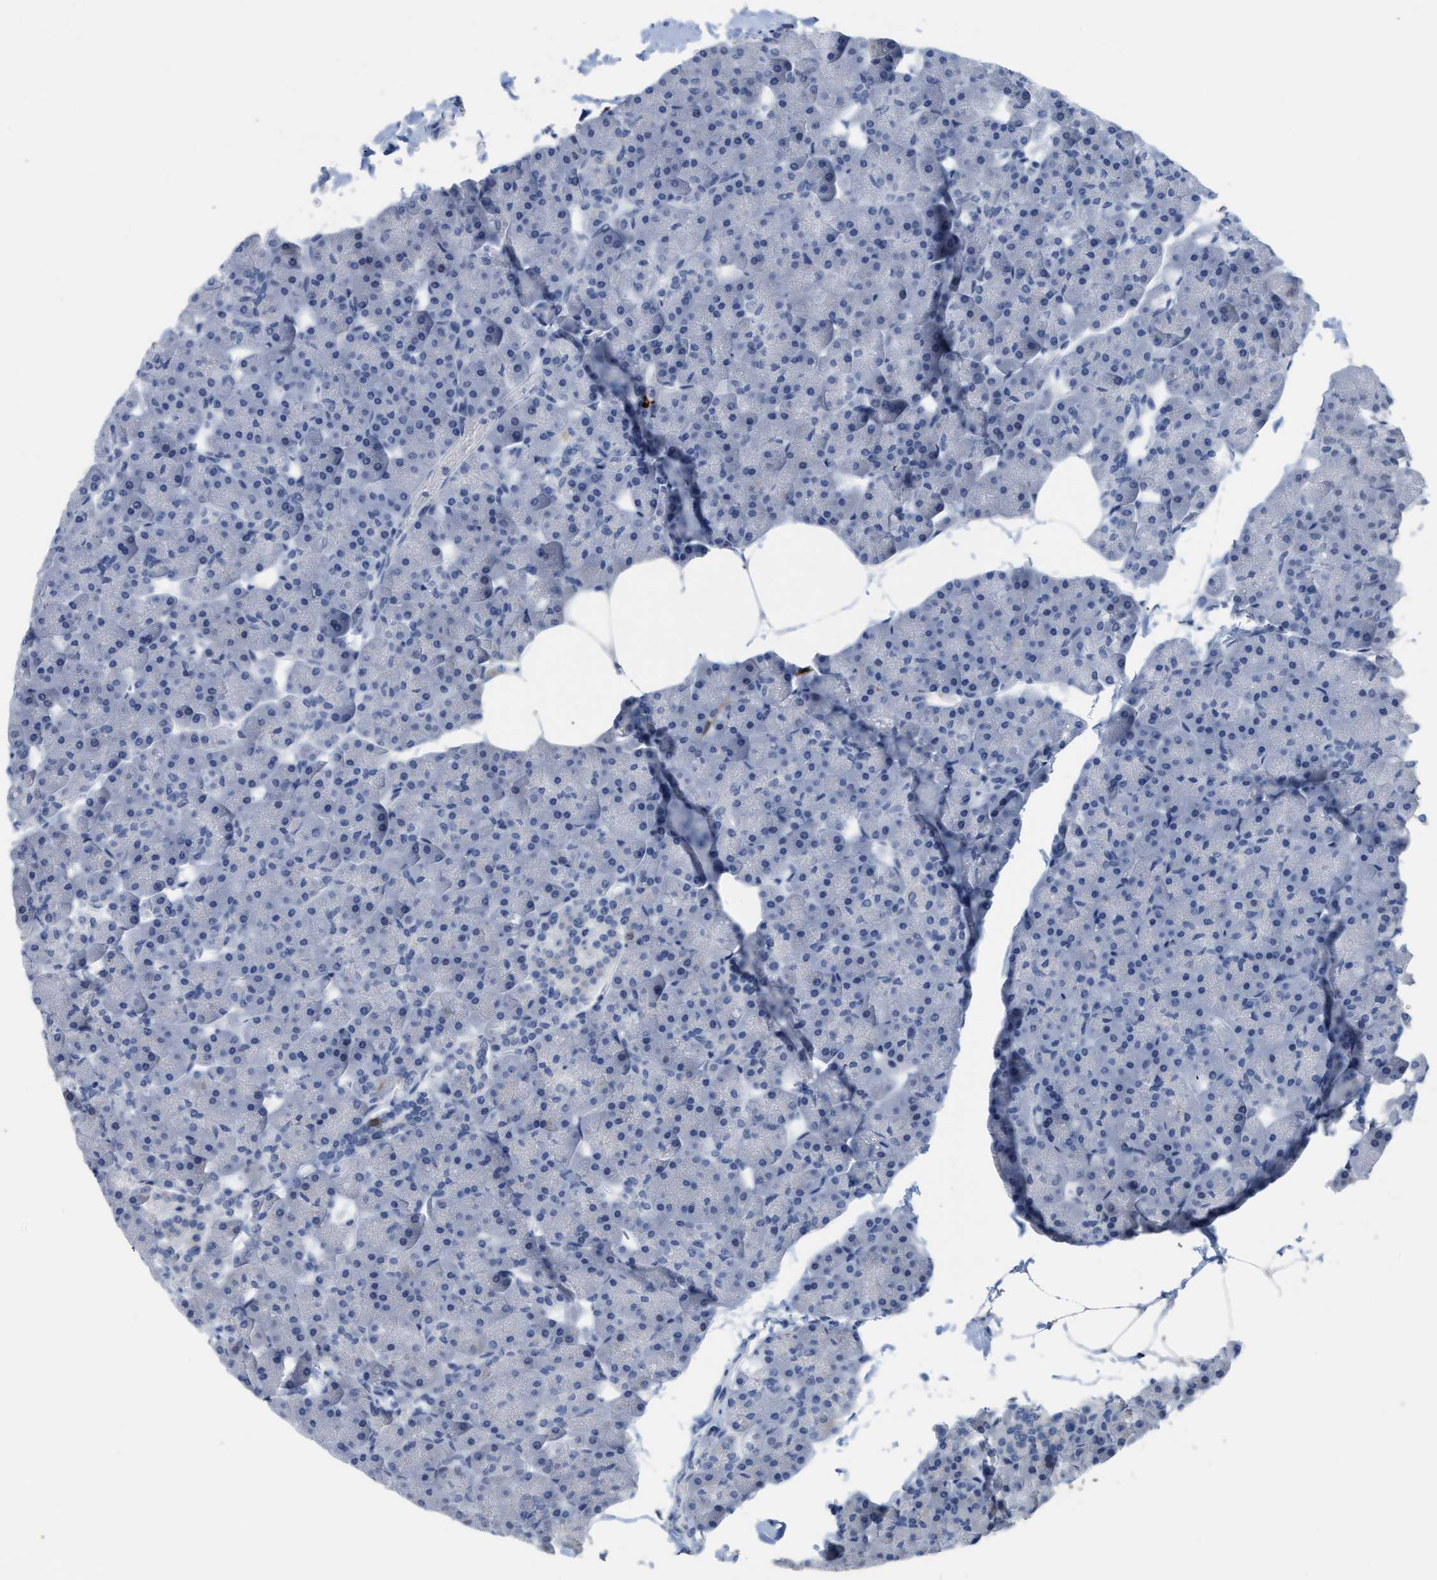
{"staining": {"intensity": "negative", "quantity": "none", "location": "none"}, "tissue": "pancreas", "cell_type": "Exocrine glandular cells", "image_type": "normal", "snomed": [{"axis": "morphology", "description": "Normal tissue, NOS"}, {"axis": "topography", "description": "Pancreas"}], "caption": "This is an immunohistochemistry (IHC) photomicrograph of normal human pancreas. There is no positivity in exocrine glandular cells.", "gene": "CRYM", "patient": {"sex": "male", "age": 35}}